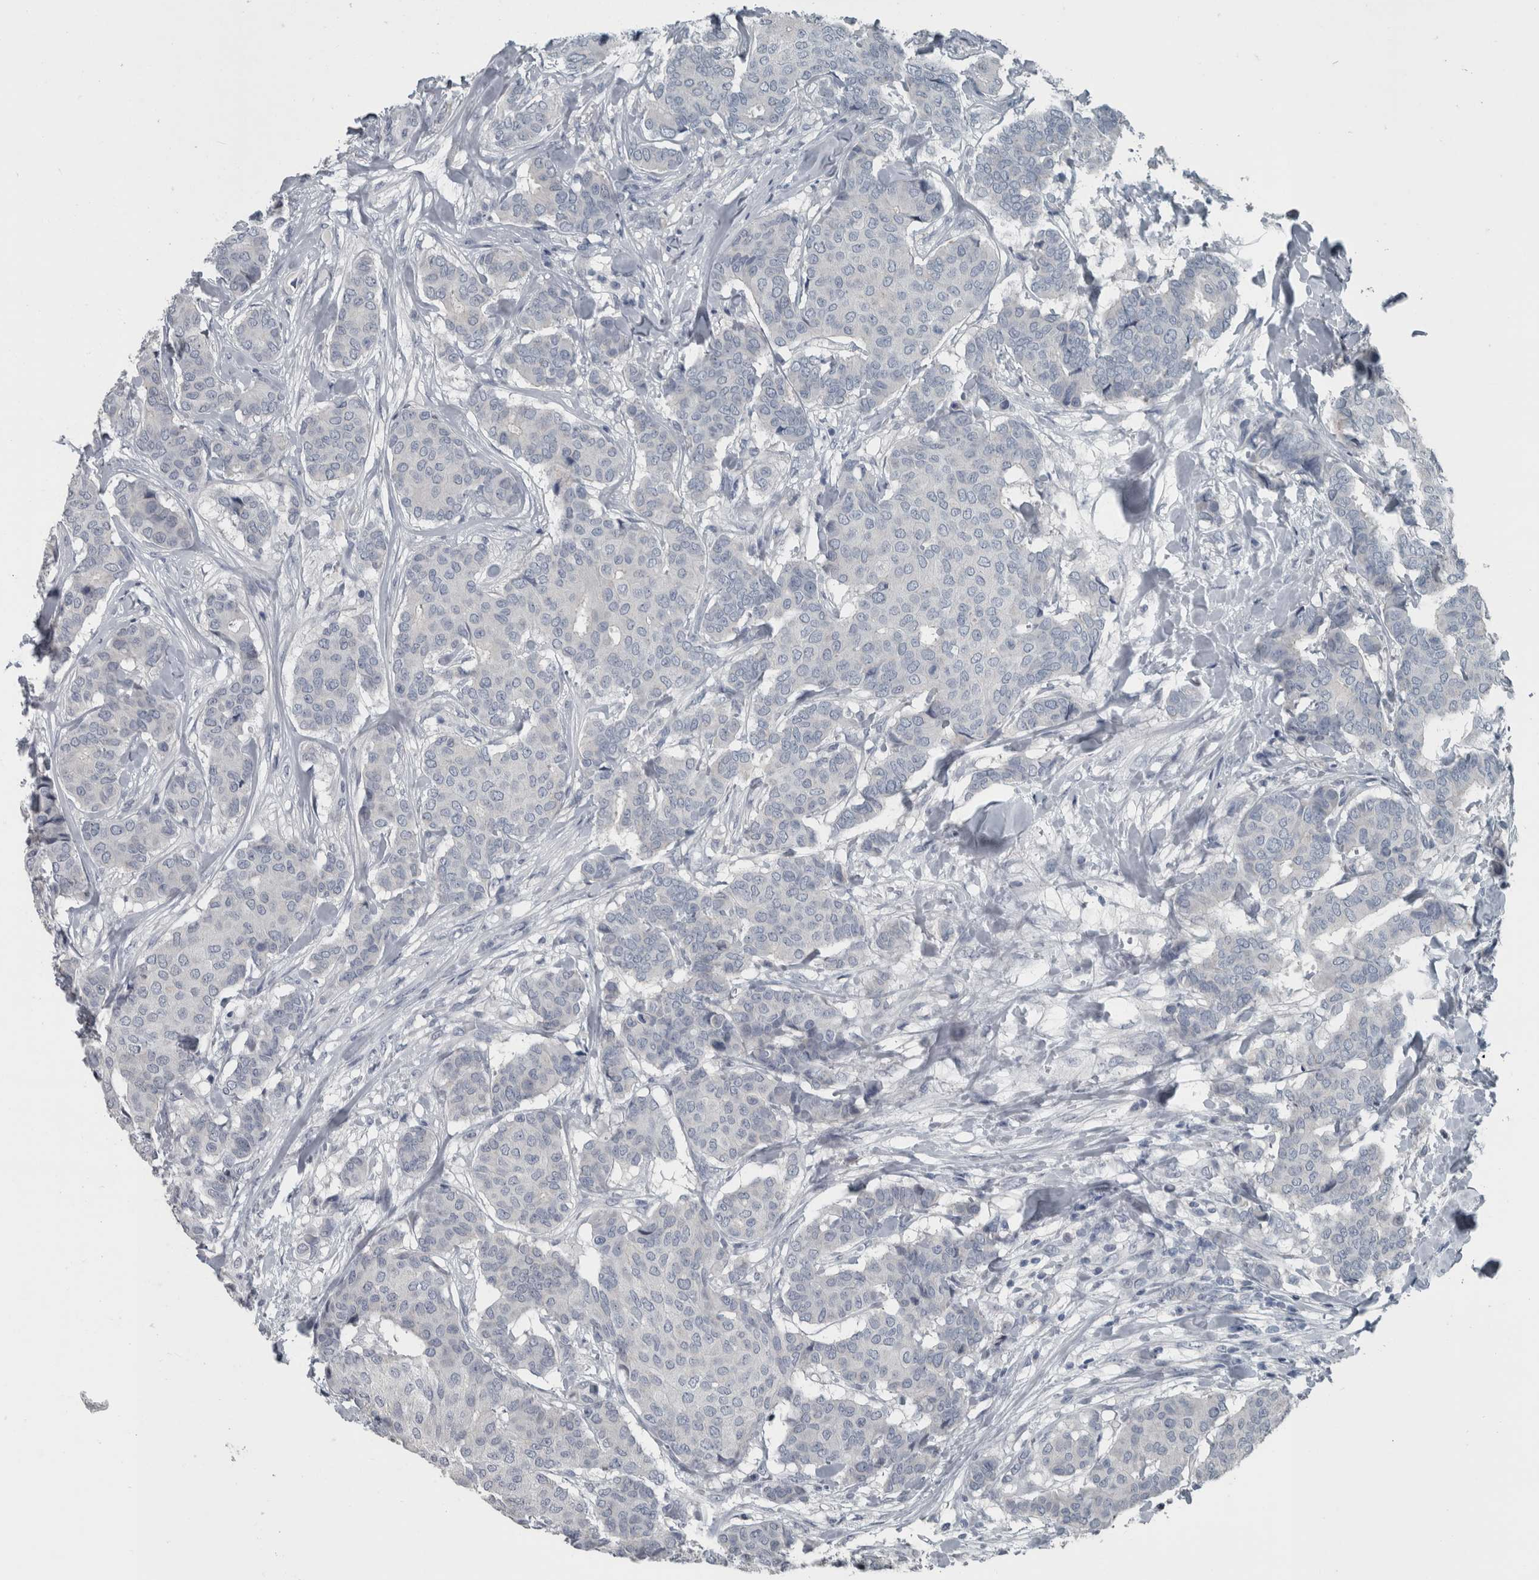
{"staining": {"intensity": "negative", "quantity": "none", "location": "none"}, "tissue": "breast cancer", "cell_type": "Tumor cells", "image_type": "cancer", "snomed": [{"axis": "morphology", "description": "Duct carcinoma"}, {"axis": "topography", "description": "Breast"}], "caption": "There is no significant positivity in tumor cells of breast infiltrating ductal carcinoma.", "gene": "KRT20", "patient": {"sex": "female", "age": 75}}